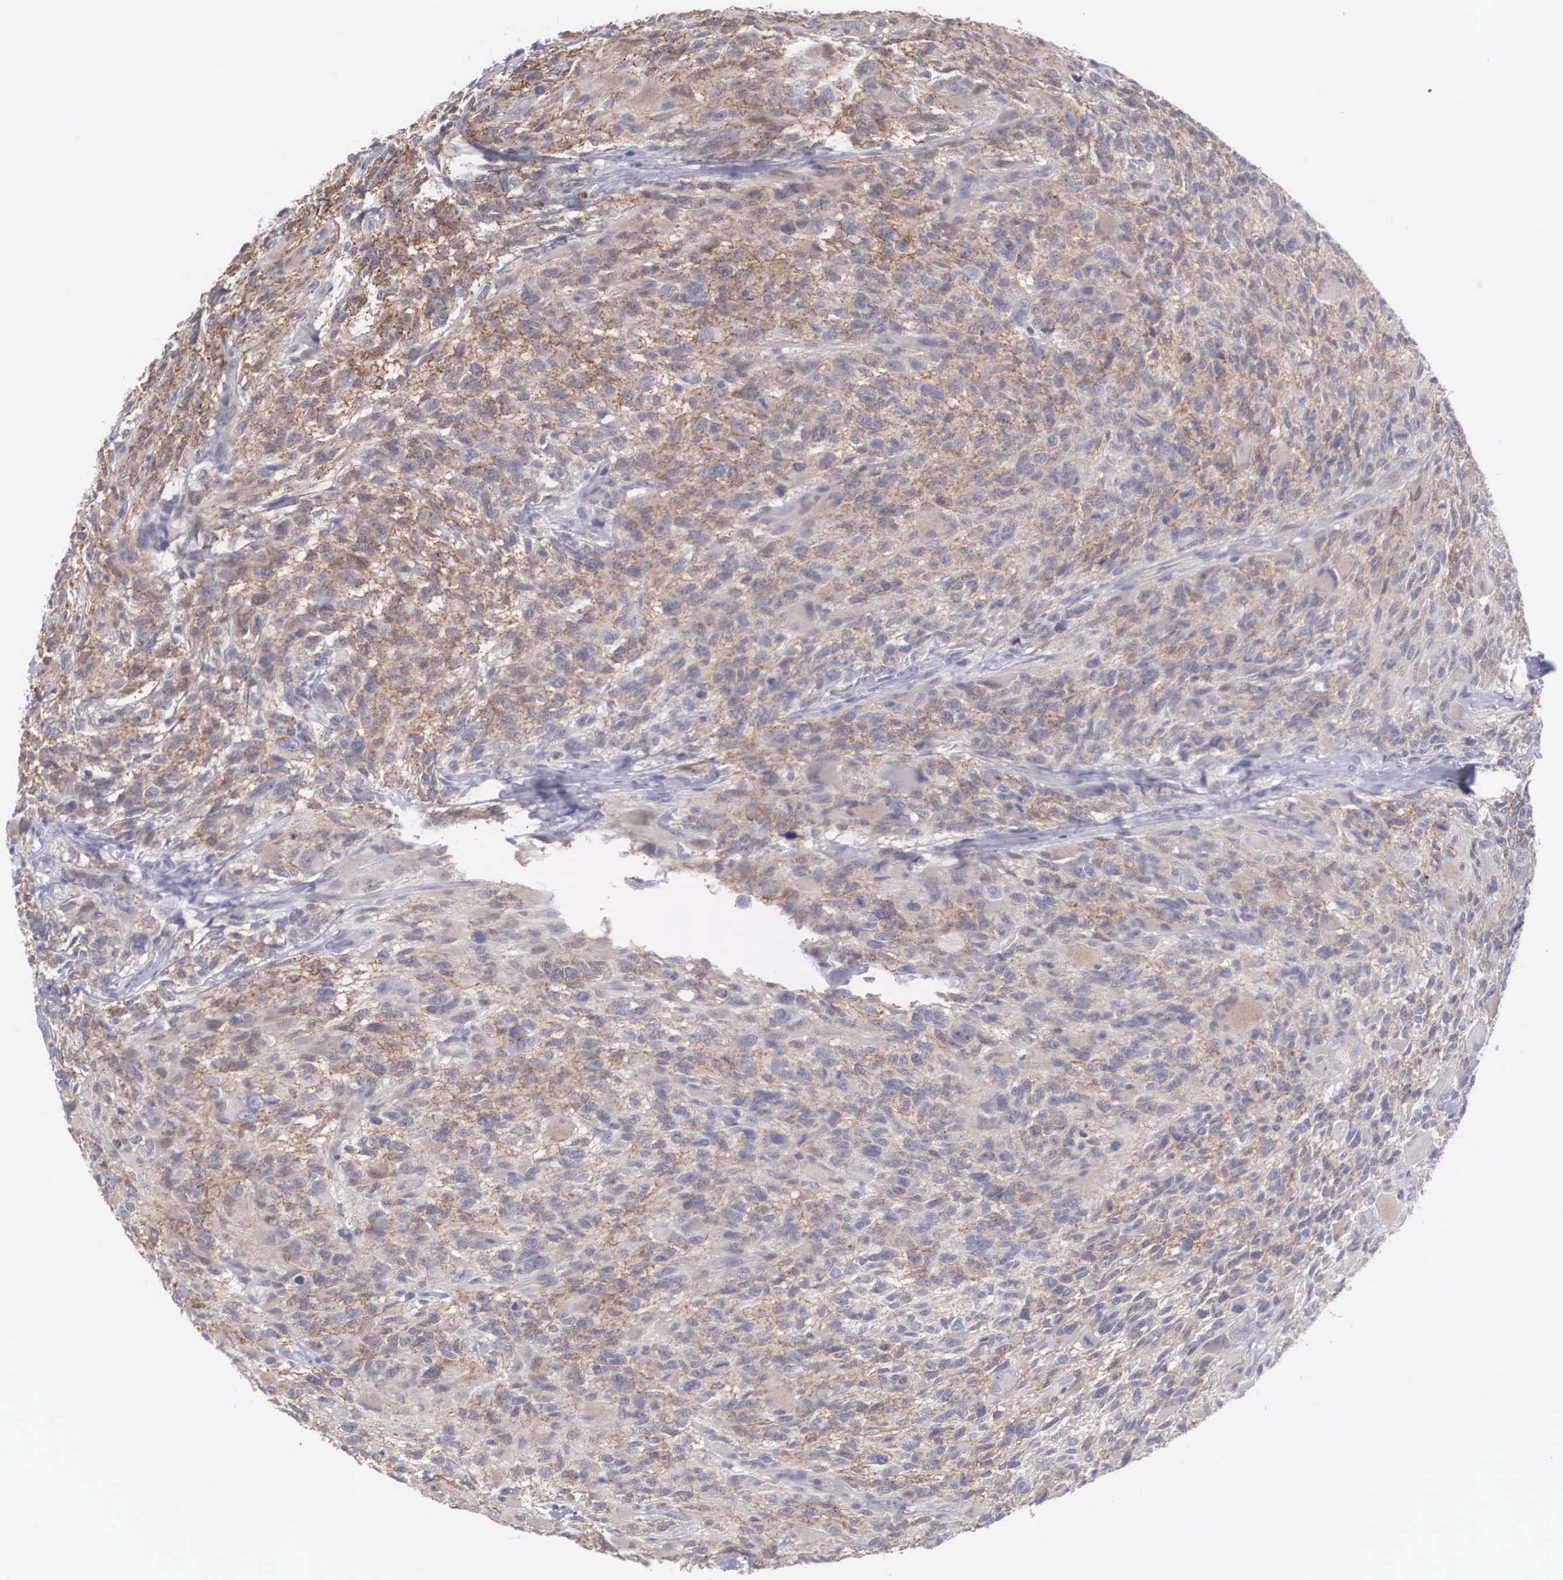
{"staining": {"intensity": "weak", "quantity": ">75%", "location": "cytoplasmic/membranous,nuclear"}, "tissue": "glioma", "cell_type": "Tumor cells", "image_type": "cancer", "snomed": [{"axis": "morphology", "description": "Glioma, malignant, High grade"}, {"axis": "topography", "description": "Brain"}], "caption": "Immunohistochemical staining of malignant glioma (high-grade) displays weak cytoplasmic/membranous and nuclear protein staining in about >75% of tumor cells.", "gene": "RBPJ", "patient": {"sex": "male", "age": 69}}